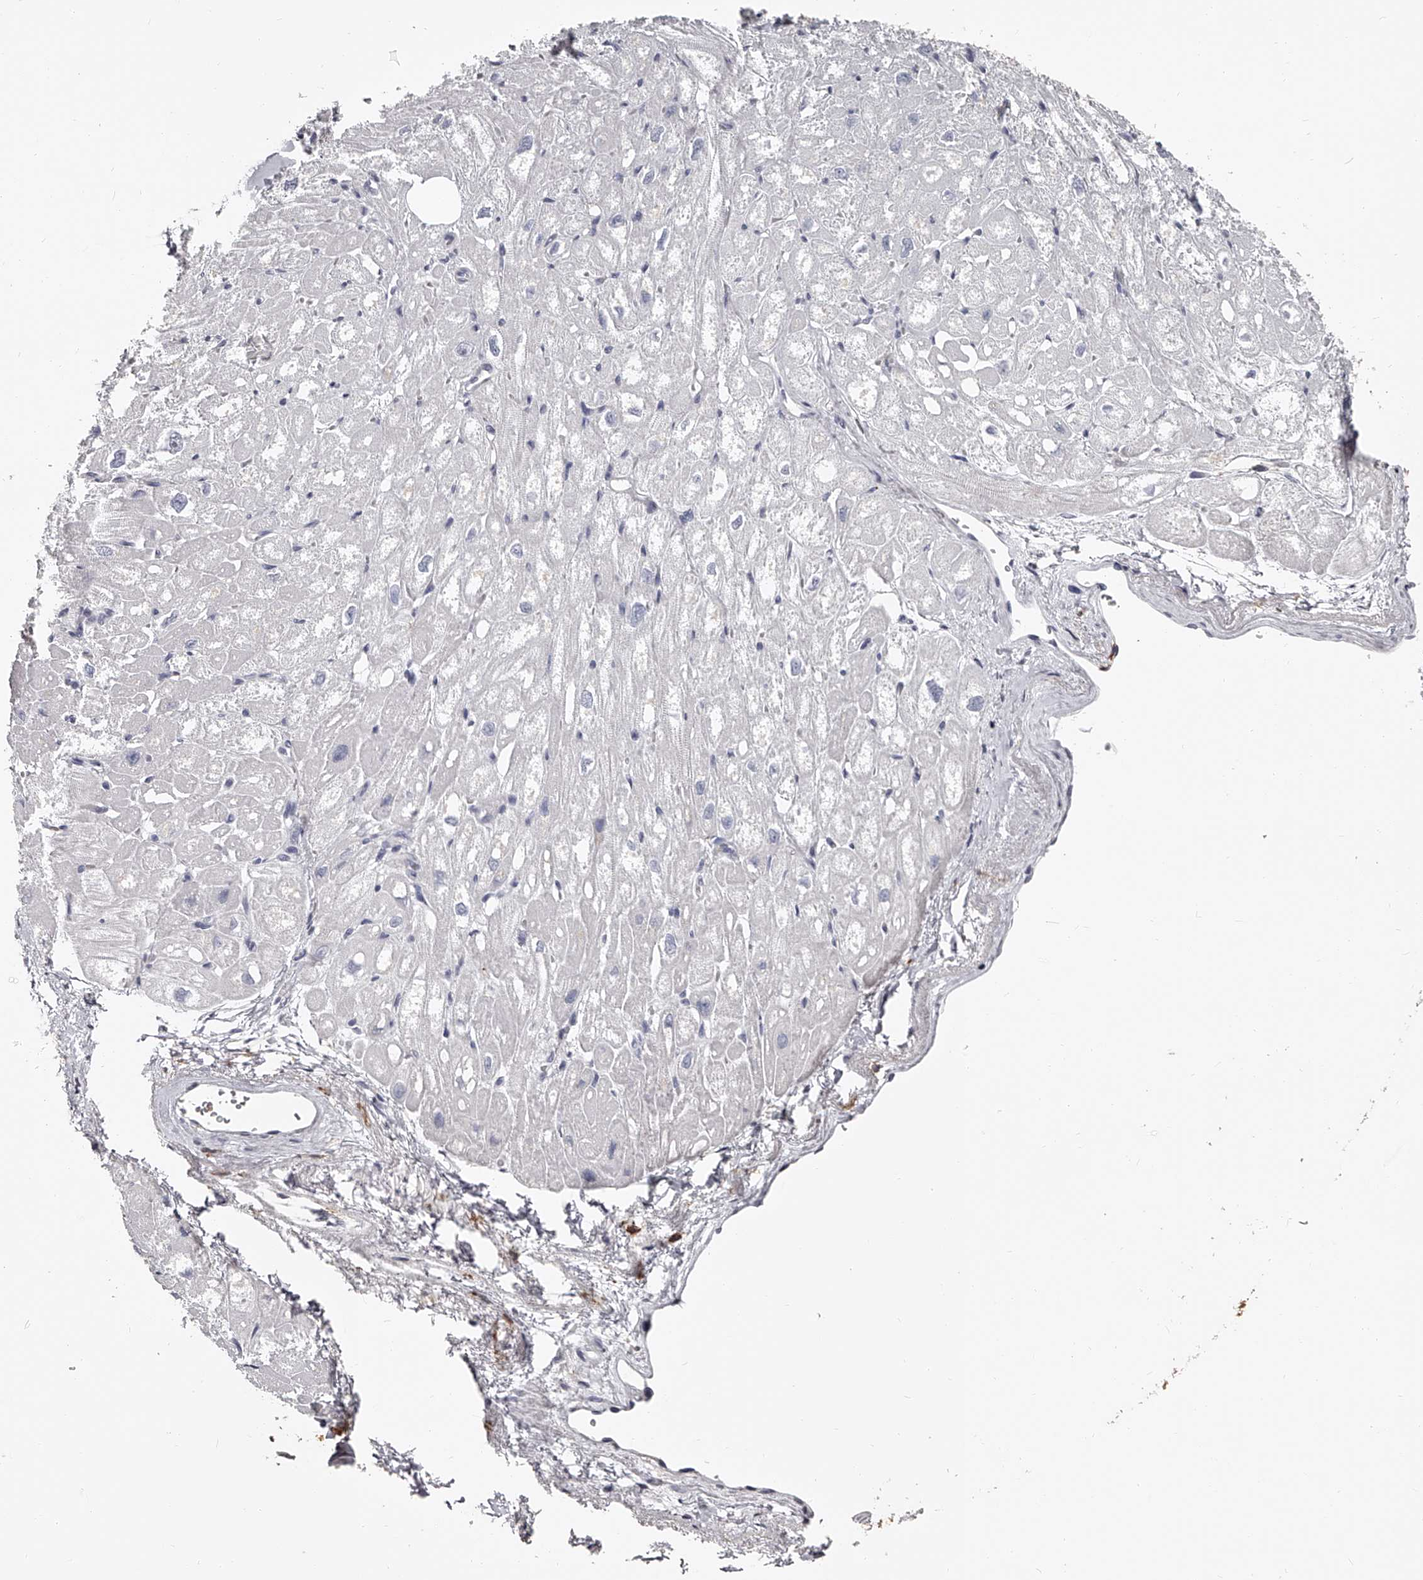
{"staining": {"intensity": "negative", "quantity": "none", "location": "none"}, "tissue": "heart muscle", "cell_type": "Cardiomyocytes", "image_type": "normal", "snomed": [{"axis": "morphology", "description": "Normal tissue, NOS"}, {"axis": "topography", "description": "Heart"}], "caption": "DAB (3,3'-diaminobenzidine) immunohistochemical staining of normal heart muscle demonstrates no significant positivity in cardiomyocytes. (Immunohistochemistry, brightfield microscopy, high magnification).", "gene": "PACSIN1", "patient": {"sex": "male", "age": 50}}